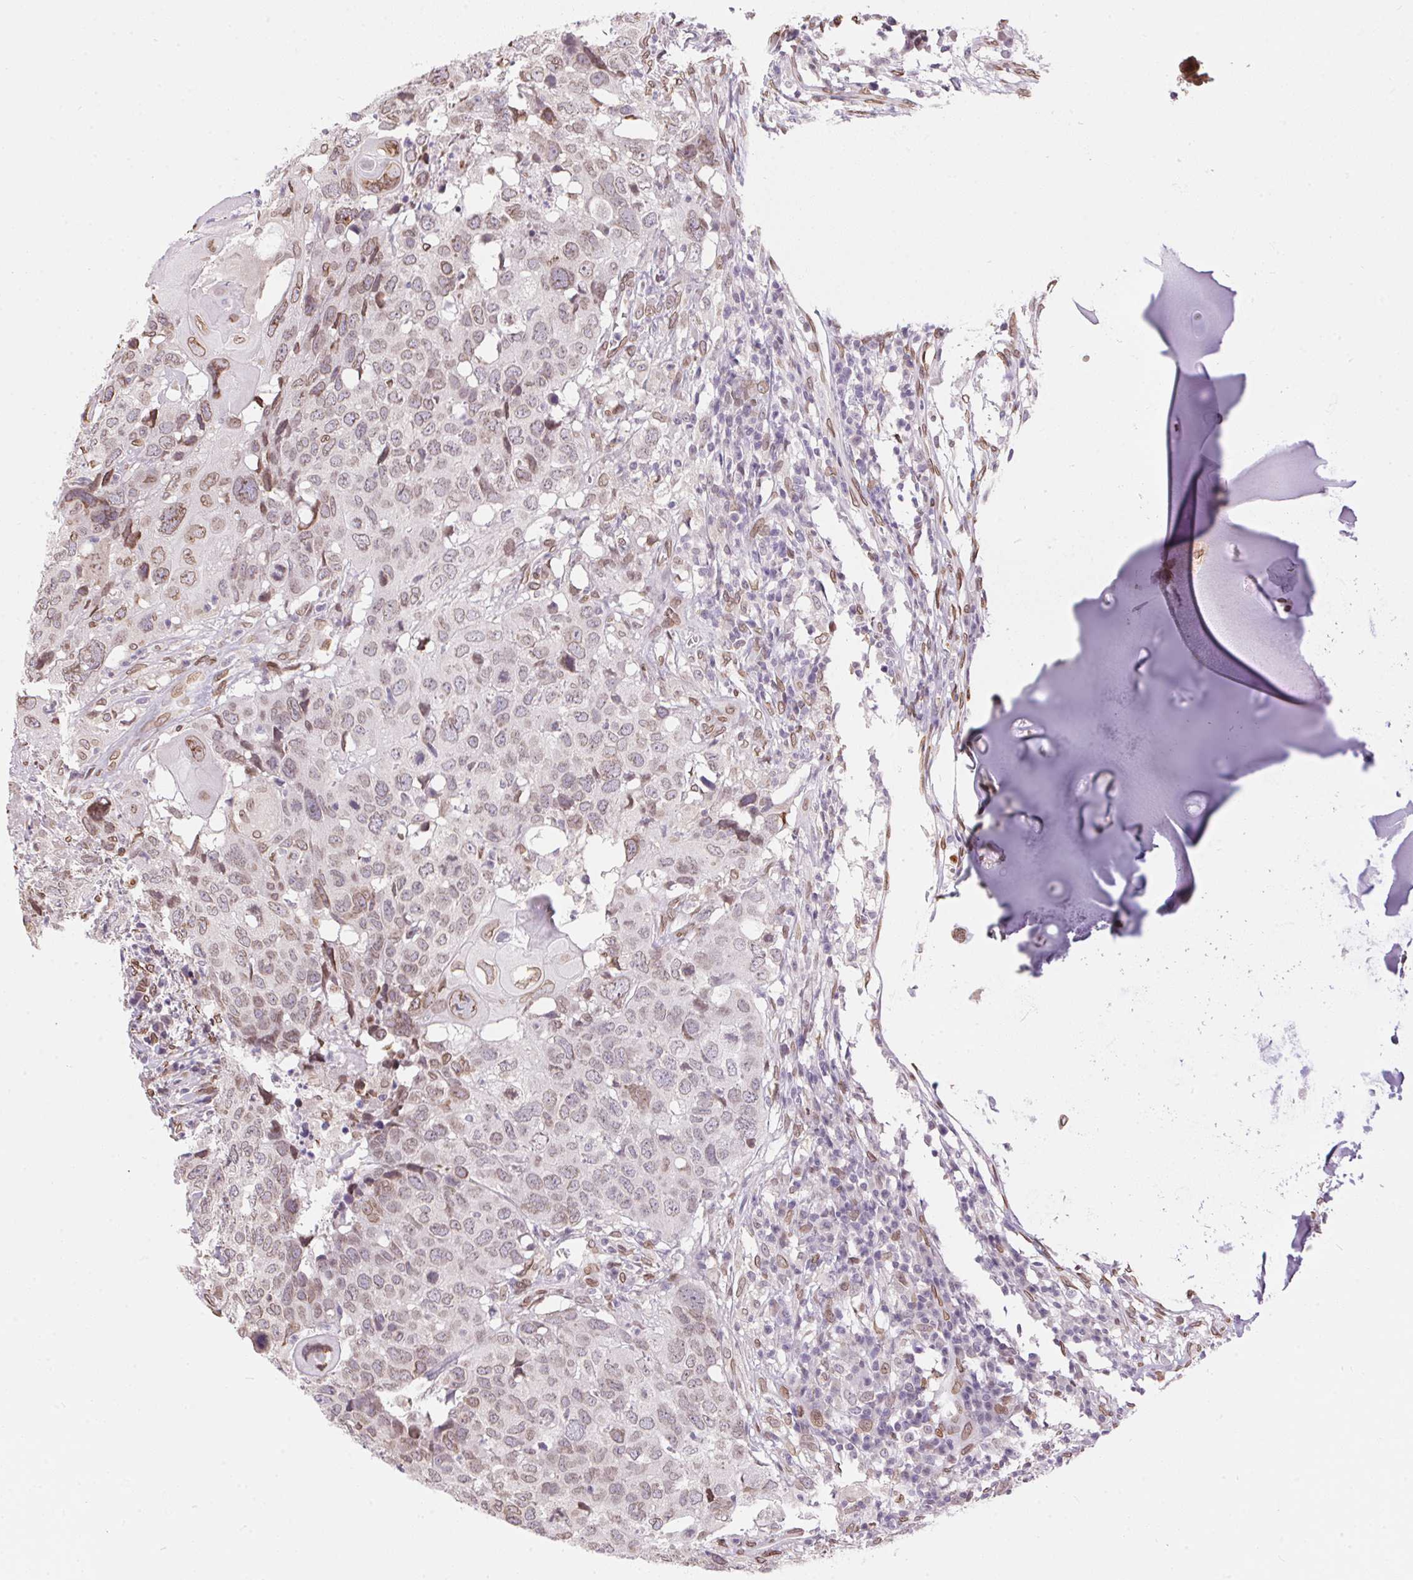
{"staining": {"intensity": "weak", "quantity": "25%-75%", "location": "nuclear"}, "tissue": "head and neck cancer", "cell_type": "Tumor cells", "image_type": "cancer", "snomed": [{"axis": "morphology", "description": "Normal tissue, NOS"}, {"axis": "morphology", "description": "Squamous cell carcinoma, NOS"}, {"axis": "topography", "description": "Skeletal muscle"}, {"axis": "topography", "description": "Vascular tissue"}, {"axis": "topography", "description": "Peripheral nerve tissue"}, {"axis": "topography", "description": "Head-Neck"}], "caption": "Protein expression analysis of head and neck squamous cell carcinoma displays weak nuclear positivity in approximately 25%-75% of tumor cells.", "gene": "TMEM175", "patient": {"sex": "male", "age": 66}}